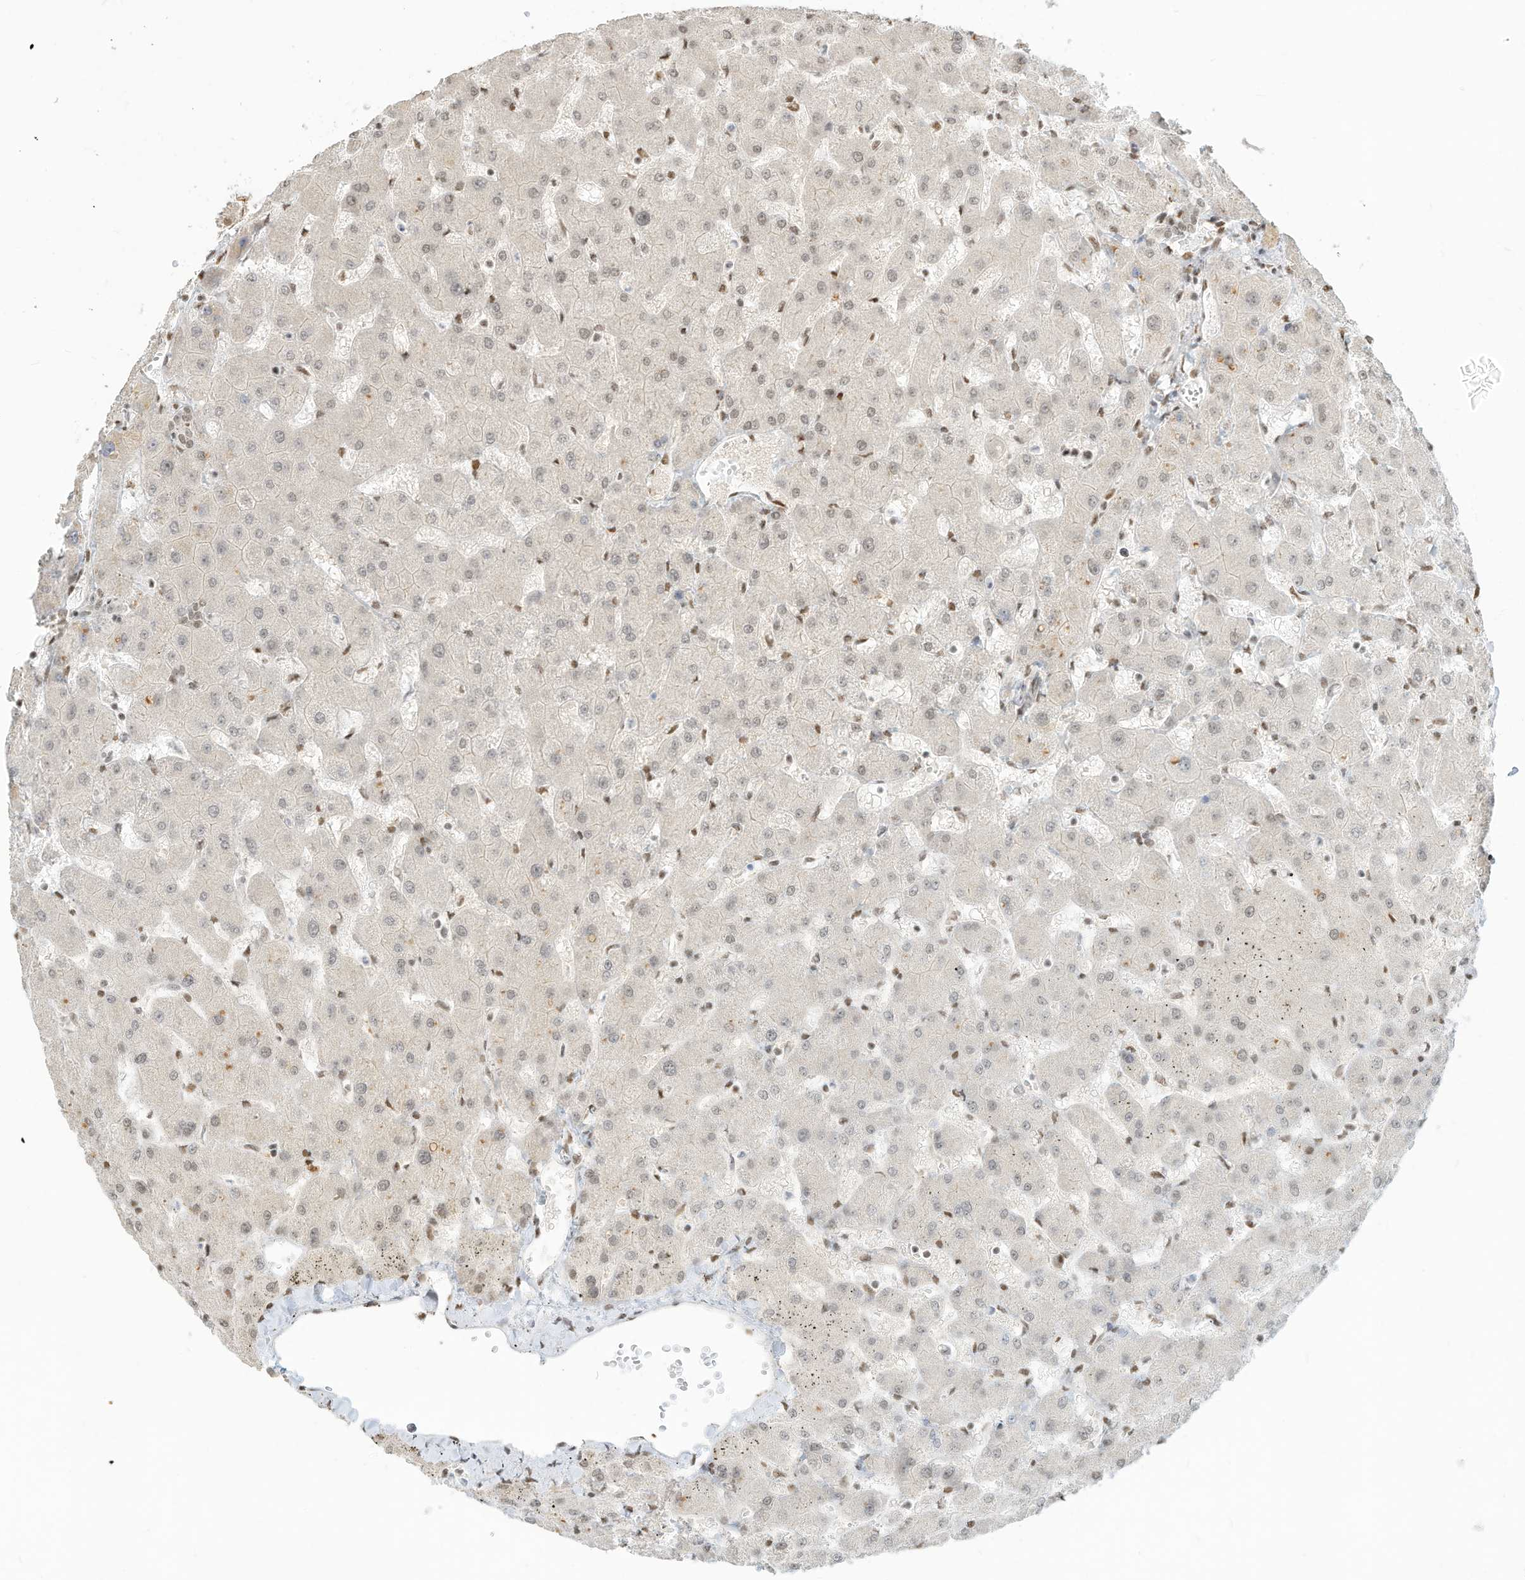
{"staining": {"intensity": "negative", "quantity": "none", "location": "none"}, "tissue": "liver", "cell_type": "Cholangiocytes", "image_type": "normal", "snomed": [{"axis": "morphology", "description": "Normal tissue, NOS"}, {"axis": "topography", "description": "Liver"}], "caption": "The image reveals no significant staining in cholangiocytes of liver.", "gene": "NHSL1", "patient": {"sex": "female", "age": 63}}